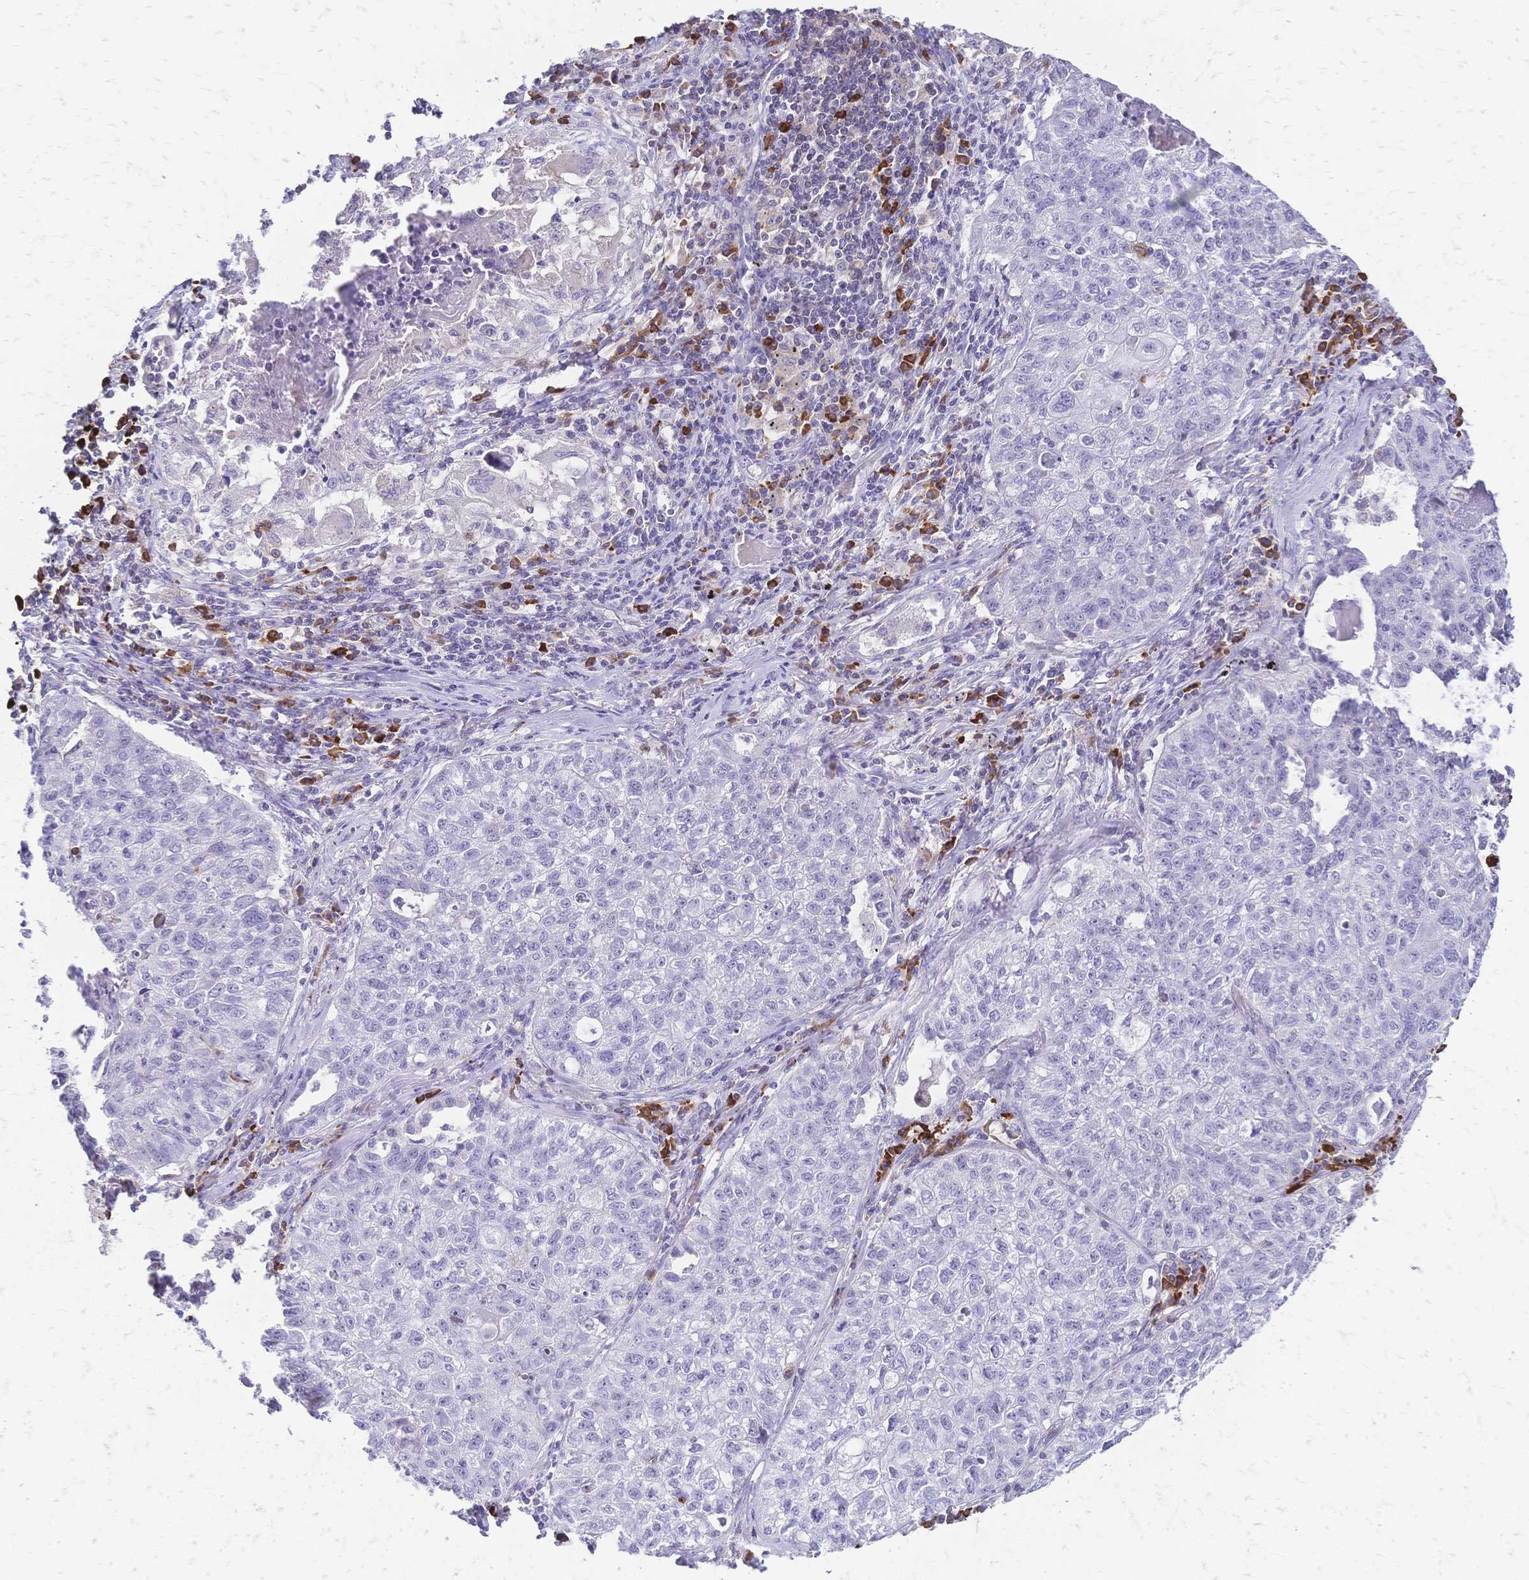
{"staining": {"intensity": "negative", "quantity": "none", "location": "none"}, "tissue": "lung cancer", "cell_type": "Tumor cells", "image_type": "cancer", "snomed": [{"axis": "morphology", "description": "Normal morphology"}, {"axis": "morphology", "description": "Aneuploidy"}, {"axis": "morphology", "description": "Squamous cell carcinoma, NOS"}, {"axis": "topography", "description": "Lymph node"}, {"axis": "topography", "description": "Lung"}], "caption": "The IHC histopathology image has no significant expression in tumor cells of lung cancer (squamous cell carcinoma) tissue. (Brightfield microscopy of DAB (3,3'-diaminobenzidine) immunohistochemistry at high magnification).", "gene": "IL2RA", "patient": {"sex": "female", "age": 76}}